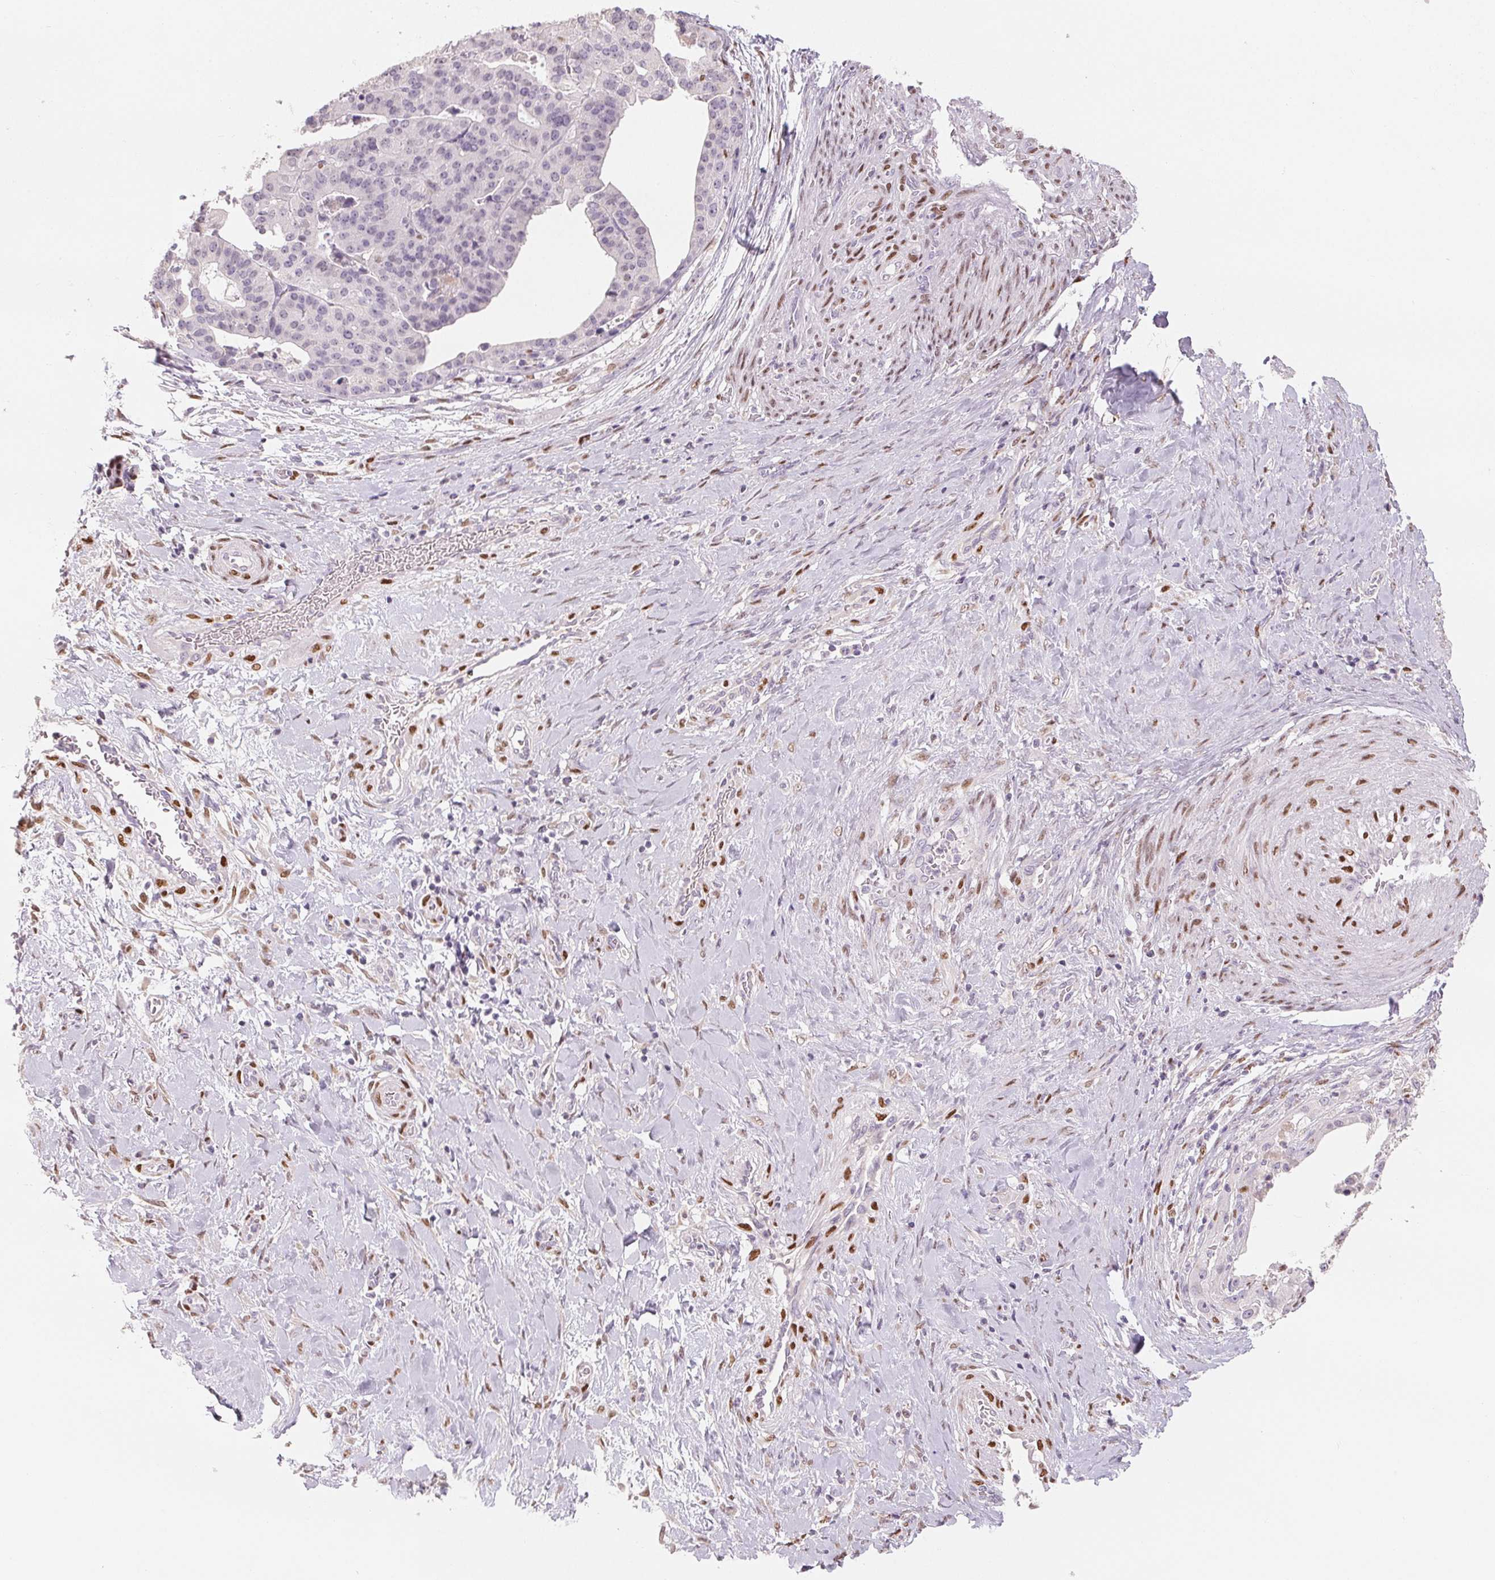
{"staining": {"intensity": "negative", "quantity": "none", "location": "none"}, "tissue": "stomach cancer", "cell_type": "Tumor cells", "image_type": "cancer", "snomed": [{"axis": "morphology", "description": "Adenocarcinoma, NOS"}, {"axis": "topography", "description": "Stomach"}], "caption": "Immunohistochemistry histopathology image of human stomach cancer stained for a protein (brown), which exhibits no staining in tumor cells. The staining is performed using DAB (3,3'-diaminobenzidine) brown chromogen with nuclei counter-stained in using hematoxylin.", "gene": "SMARCD3", "patient": {"sex": "male", "age": 48}}